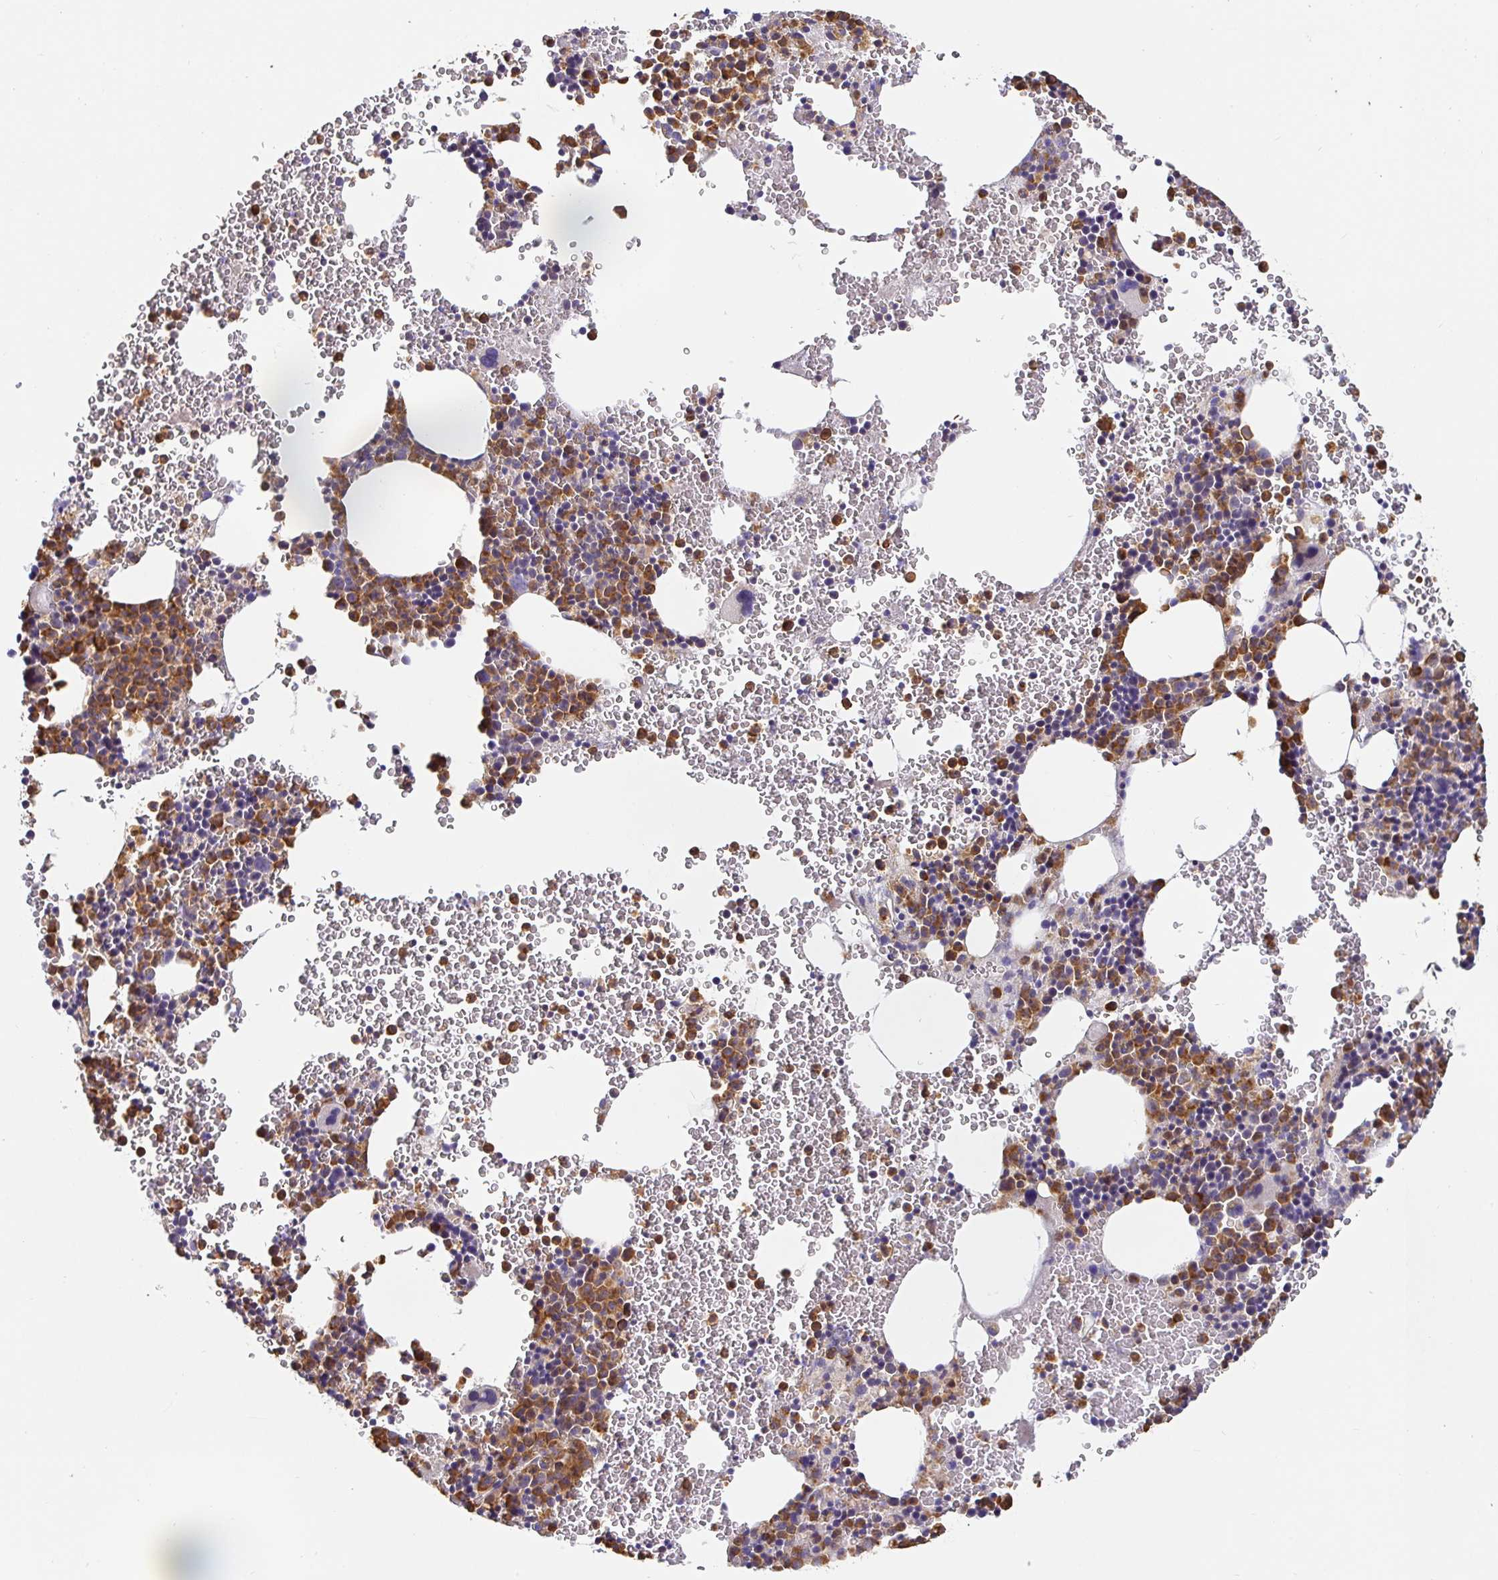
{"staining": {"intensity": "strong", "quantity": "25%-75%", "location": "cytoplasmic/membranous"}, "tissue": "bone marrow", "cell_type": "Hematopoietic cells", "image_type": "normal", "snomed": [{"axis": "morphology", "description": "Normal tissue, NOS"}, {"axis": "topography", "description": "Bone marrow"}], "caption": "Protein expression analysis of benign bone marrow reveals strong cytoplasmic/membranous positivity in approximately 25%-75% of hematopoietic cells. (DAB (3,3'-diaminobenzidine) IHC, brown staining for protein, blue staining for nuclei).", "gene": "HAGH", "patient": {"sex": "male", "age": 47}}